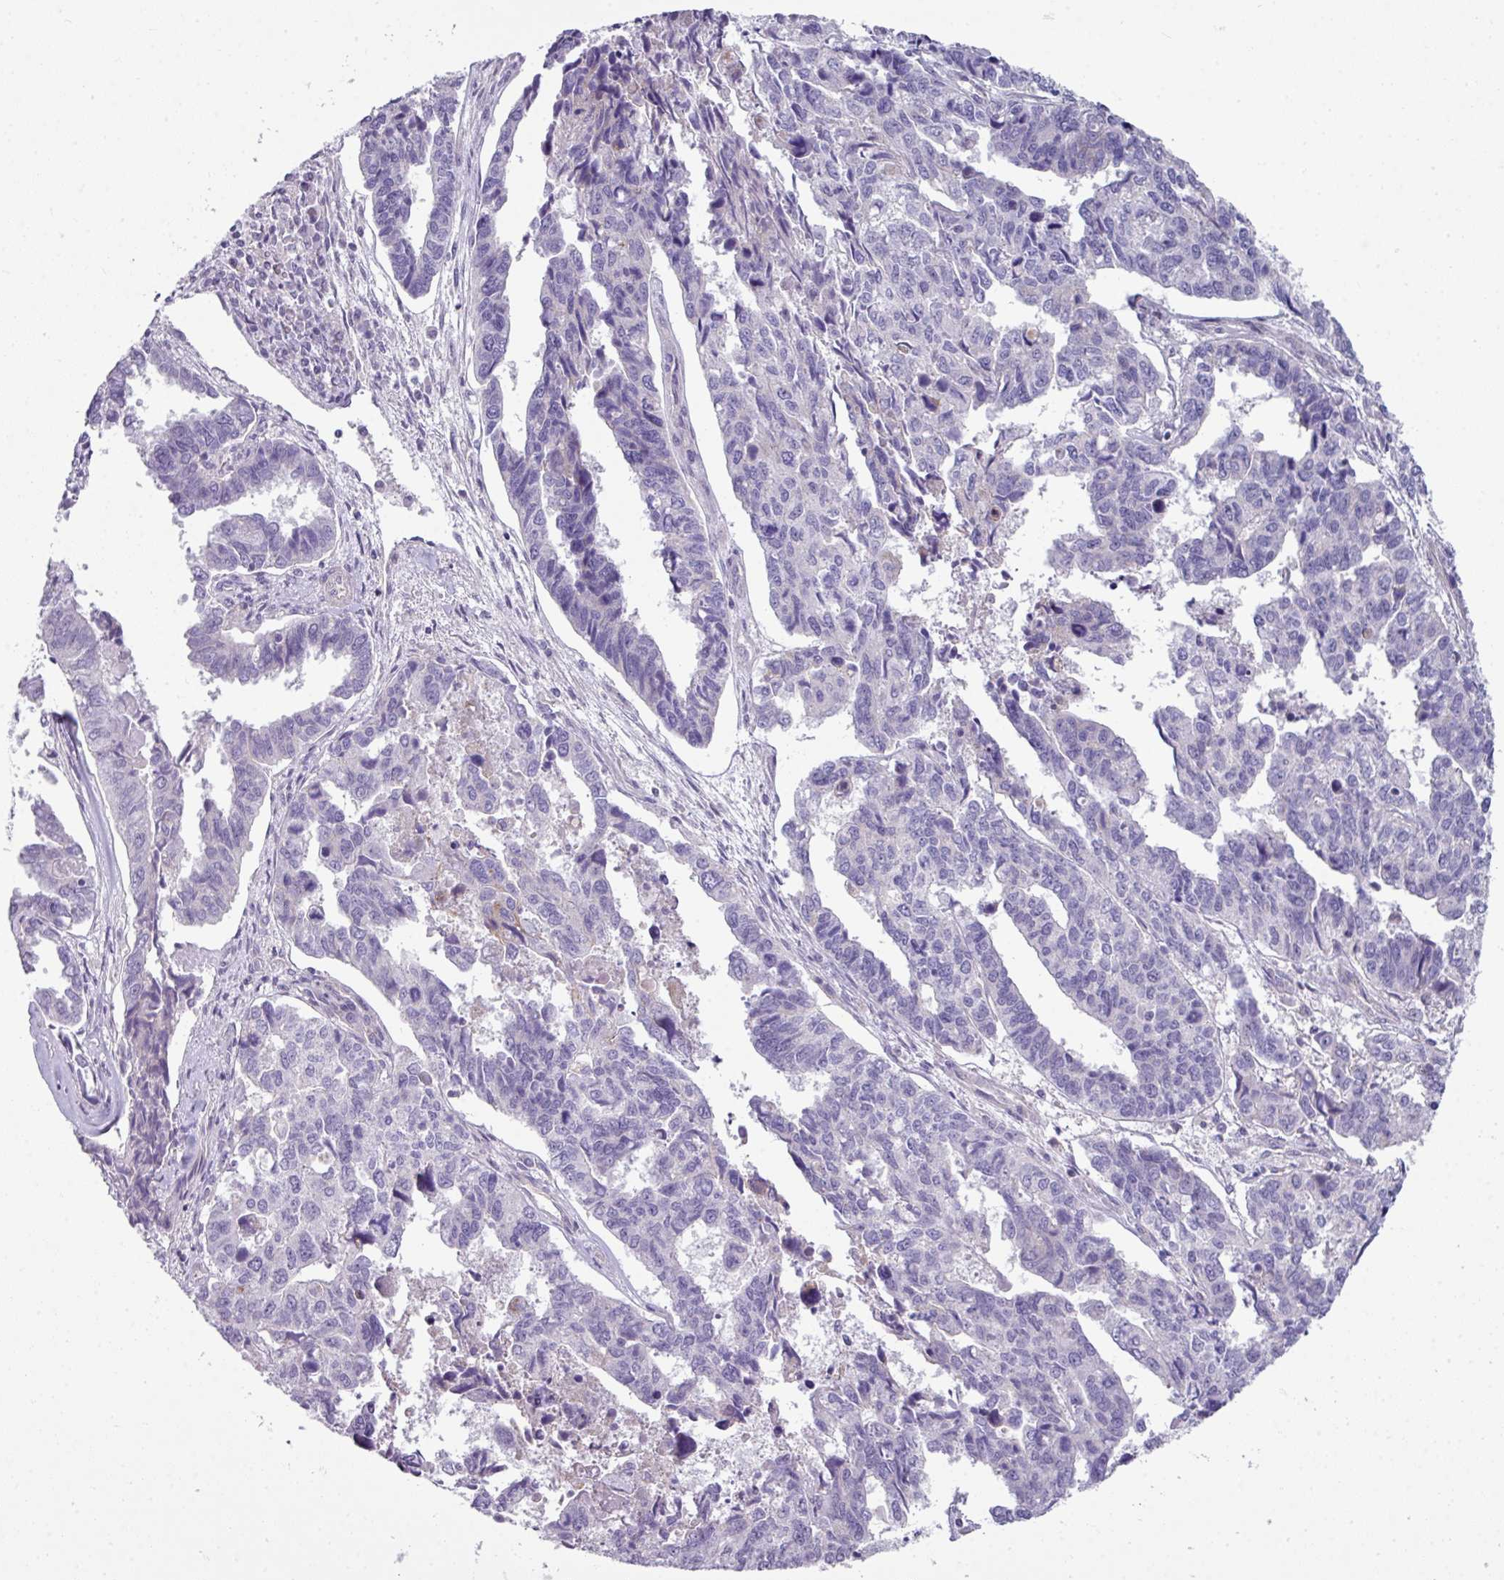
{"staining": {"intensity": "negative", "quantity": "none", "location": "none"}, "tissue": "endometrial cancer", "cell_type": "Tumor cells", "image_type": "cancer", "snomed": [{"axis": "morphology", "description": "Adenocarcinoma, NOS"}, {"axis": "topography", "description": "Endometrium"}], "caption": "This is an immunohistochemistry image of endometrial adenocarcinoma. There is no staining in tumor cells.", "gene": "STAT5A", "patient": {"sex": "female", "age": 73}}